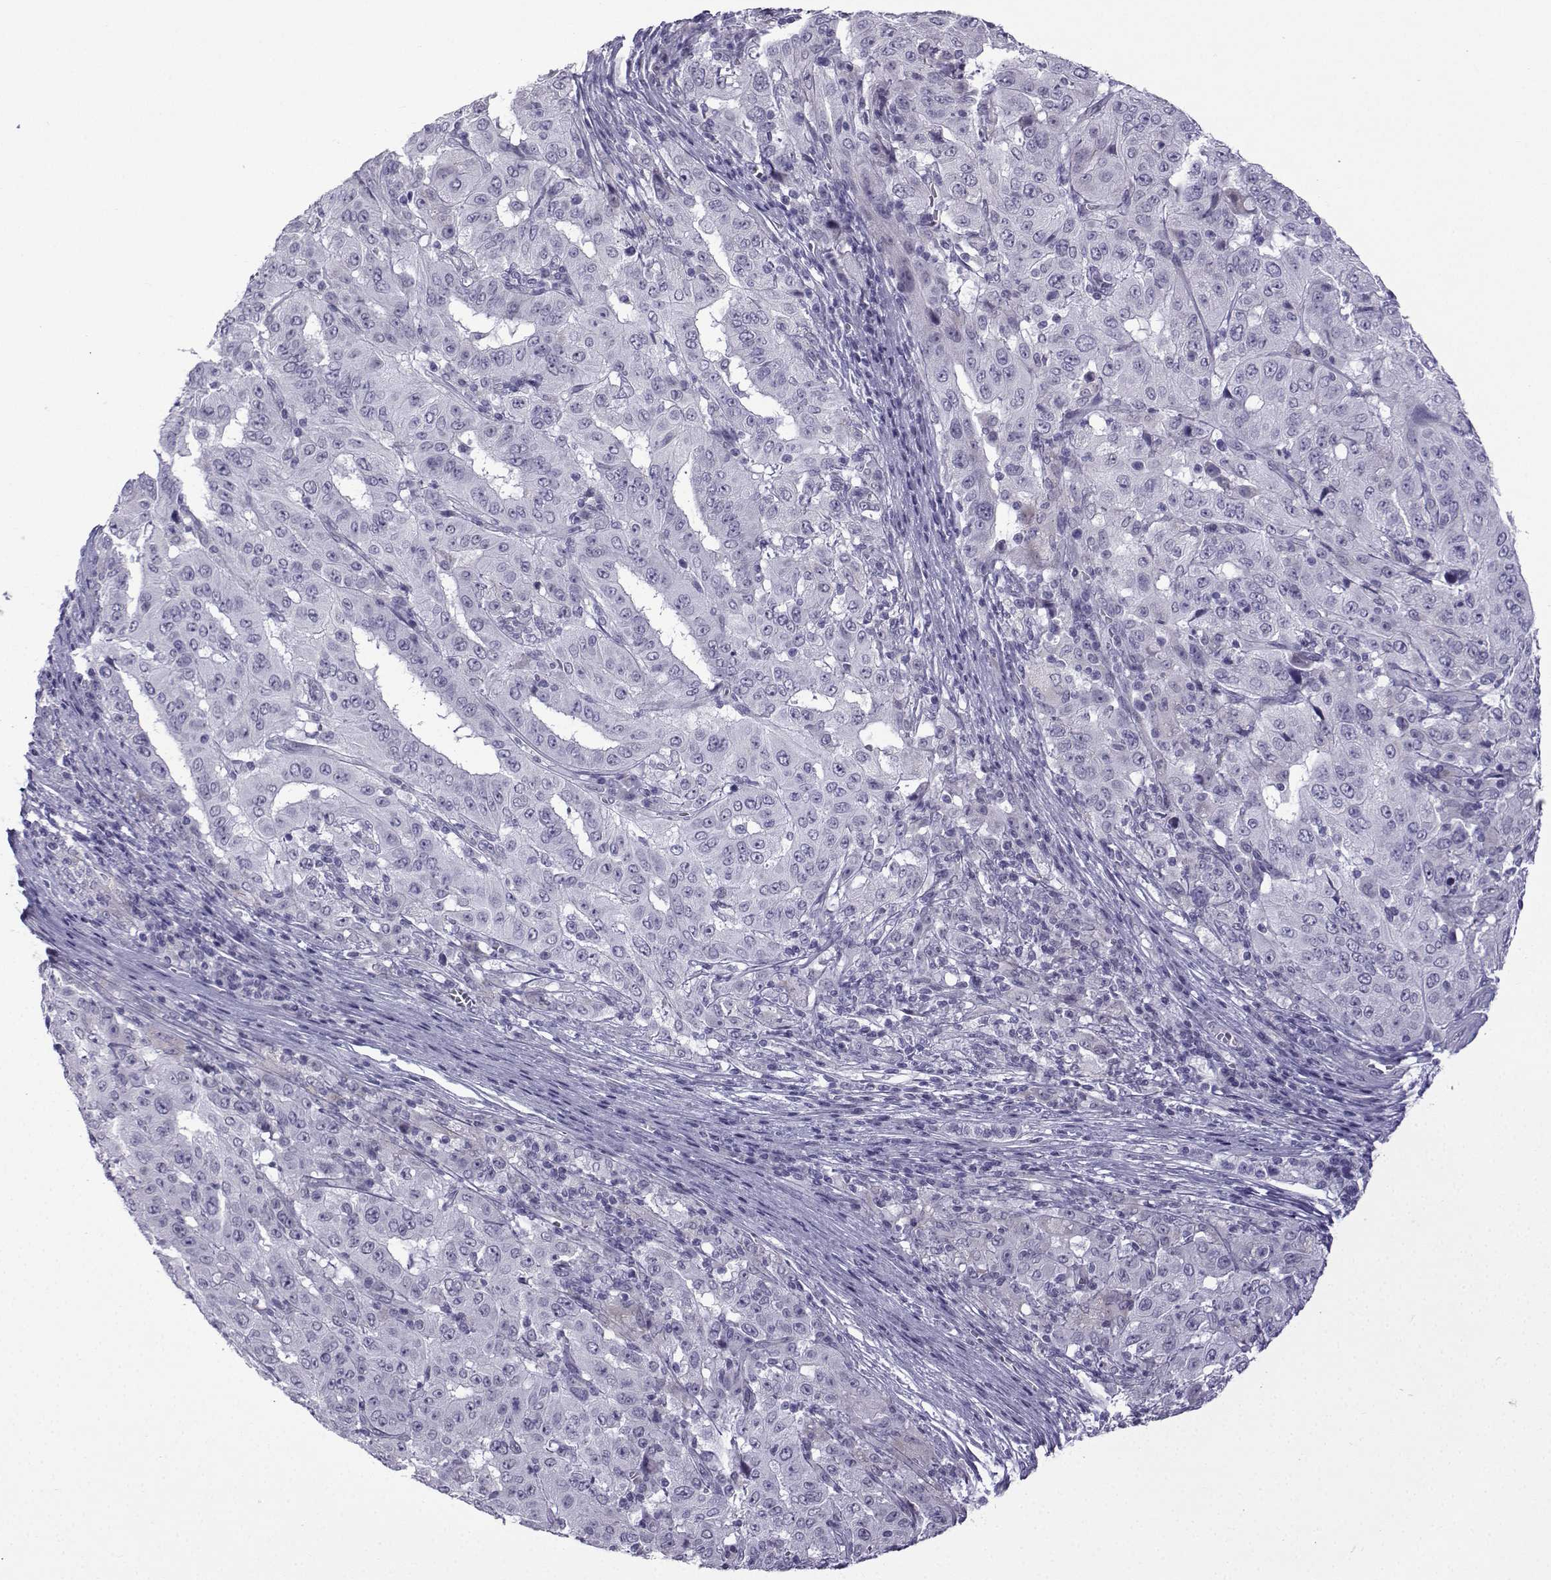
{"staining": {"intensity": "negative", "quantity": "none", "location": "none"}, "tissue": "pancreatic cancer", "cell_type": "Tumor cells", "image_type": "cancer", "snomed": [{"axis": "morphology", "description": "Adenocarcinoma, NOS"}, {"axis": "topography", "description": "Pancreas"}], "caption": "High power microscopy image of an immunohistochemistry image of pancreatic cancer (adenocarcinoma), revealing no significant positivity in tumor cells.", "gene": "CFAP53", "patient": {"sex": "male", "age": 63}}